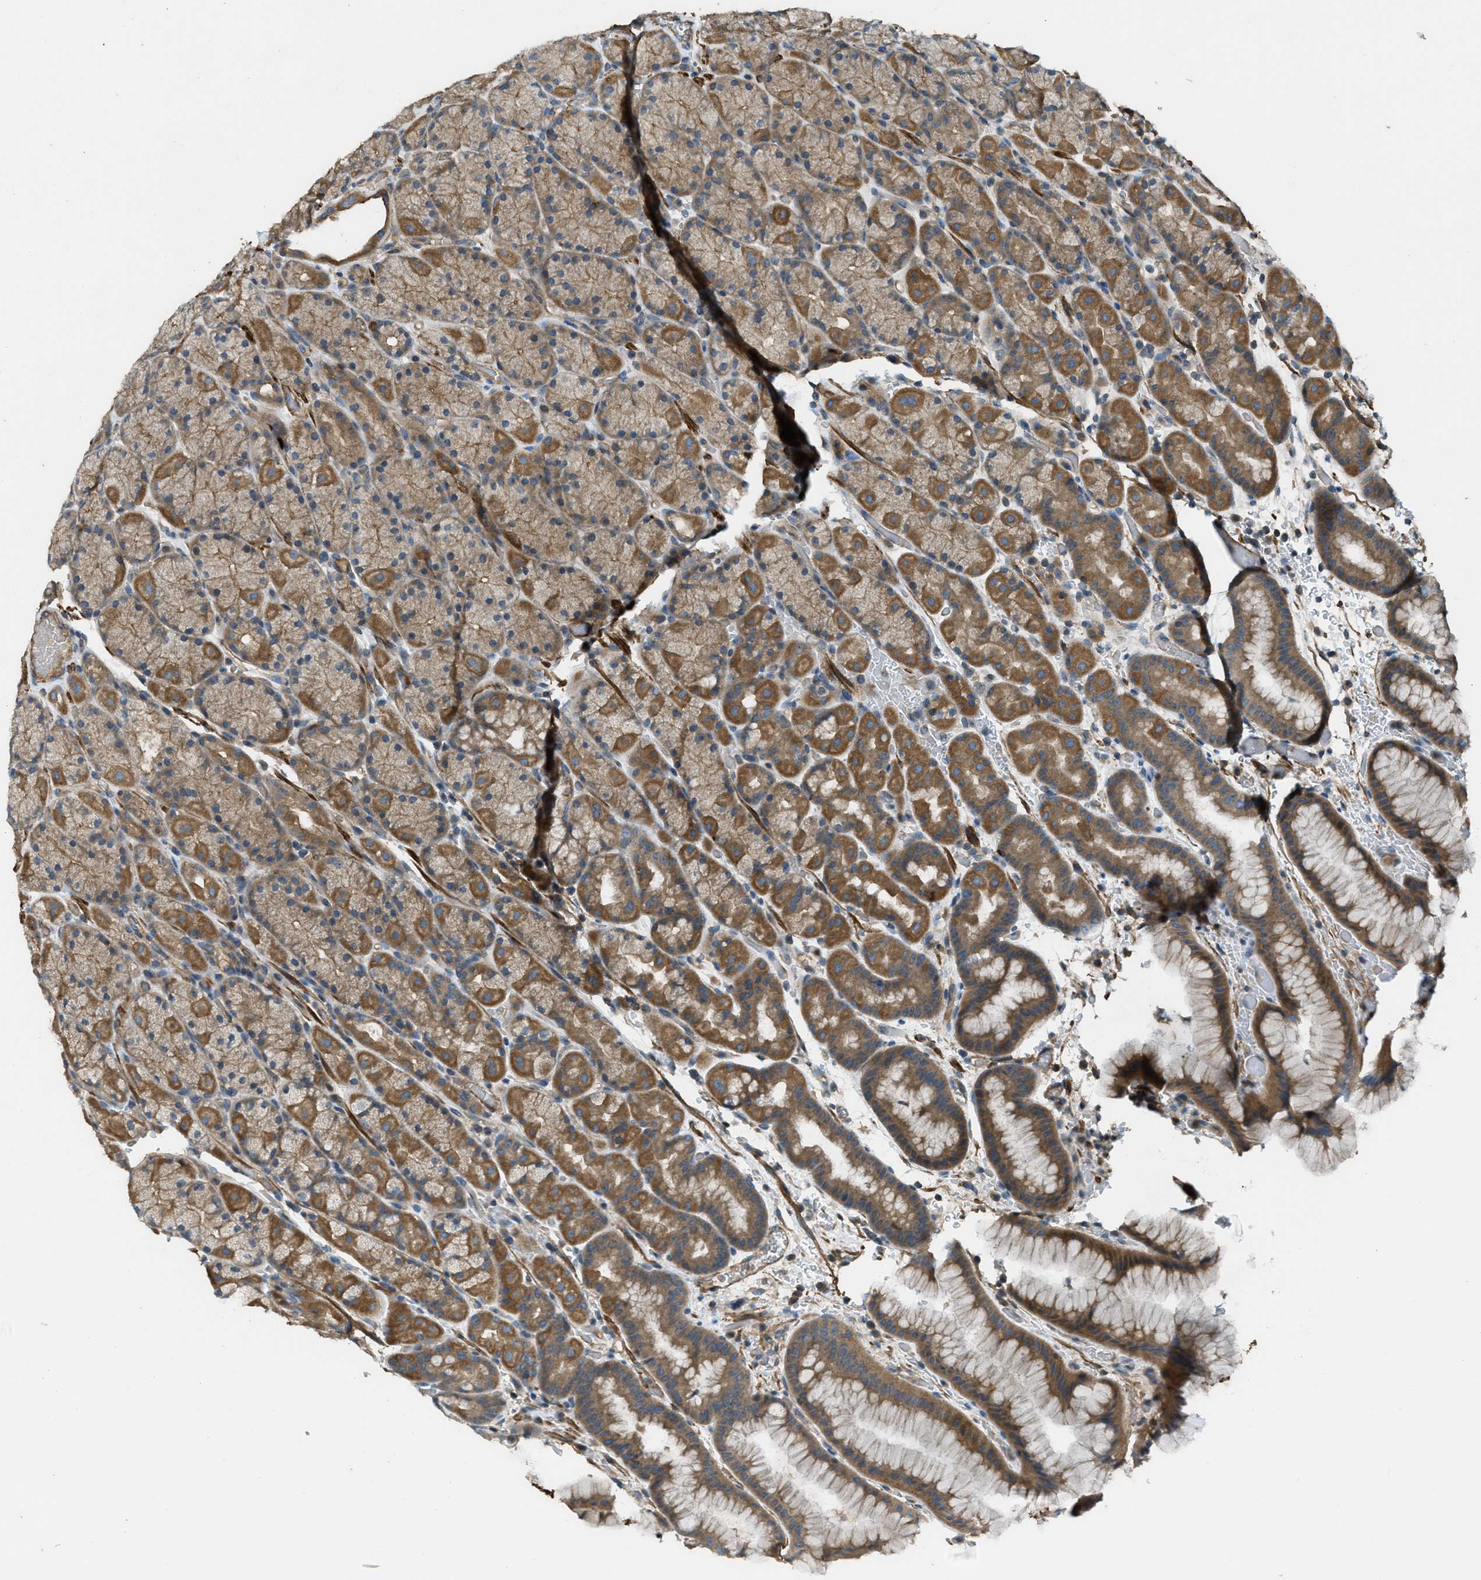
{"staining": {"intensity": "moderate", "quantity": ">75%", "location": "cytoplasmic/membranous"}, "tissue": "stomach", "cell_type": "Glandular cells", "image_type": "normal", "snomed": [{"axis": "morphology", "description": "Normal tissue, NOS"}, {"axis": "morphology", "description": "Carcinoid, malignant, NOS"}, {"axis": "topography", "description": "Stomach, upper"}], "caption": "A medium amount of moderate cytoplasmic/membranous positivity is identified in approximately >75% of glandular cells in benign stomach.", "gene": "VEZT", "patient": {"sex": "male", "age": 39}}